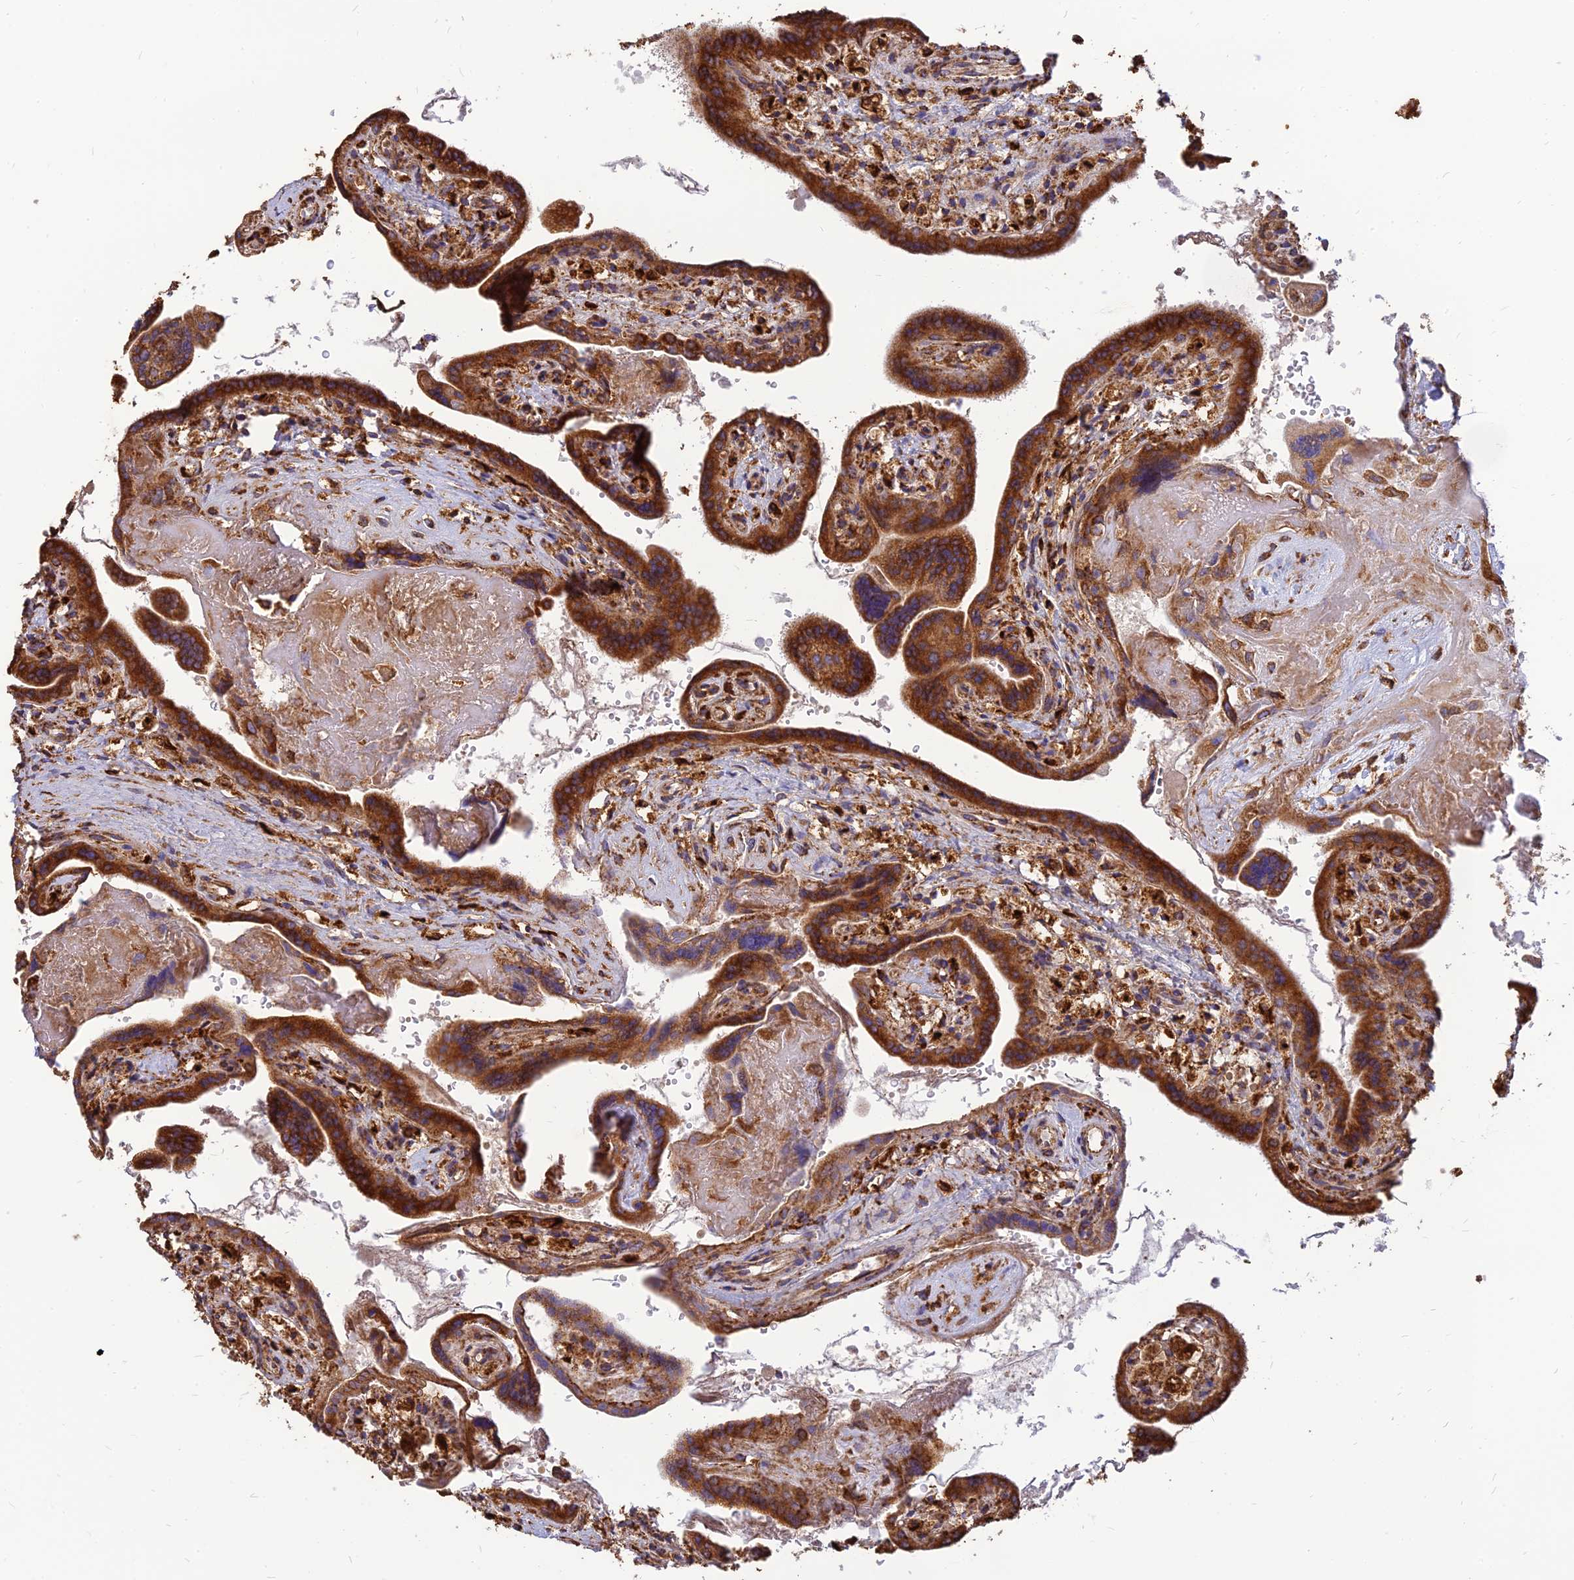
{"staining": {"intensity": "strong", "quantity": ">75%", "location": "cytoplasmic/membranous"}, "tissue": "placenta", "cell_type": "Trophoblastic cells", "image_type": "normal", "snomed": [{"axis": "morphology", "description": "Normal tissue, NOS"}, {"axis": "topography", "description": "Placenta"}], "caption": "Protein staining of benign placenta shows strong cytoplasmic/membranous staining in approximately >75% of trophoblastic cells.", "gene": "THUMPD2", "patient": {"sex": "female", "age": 37}}